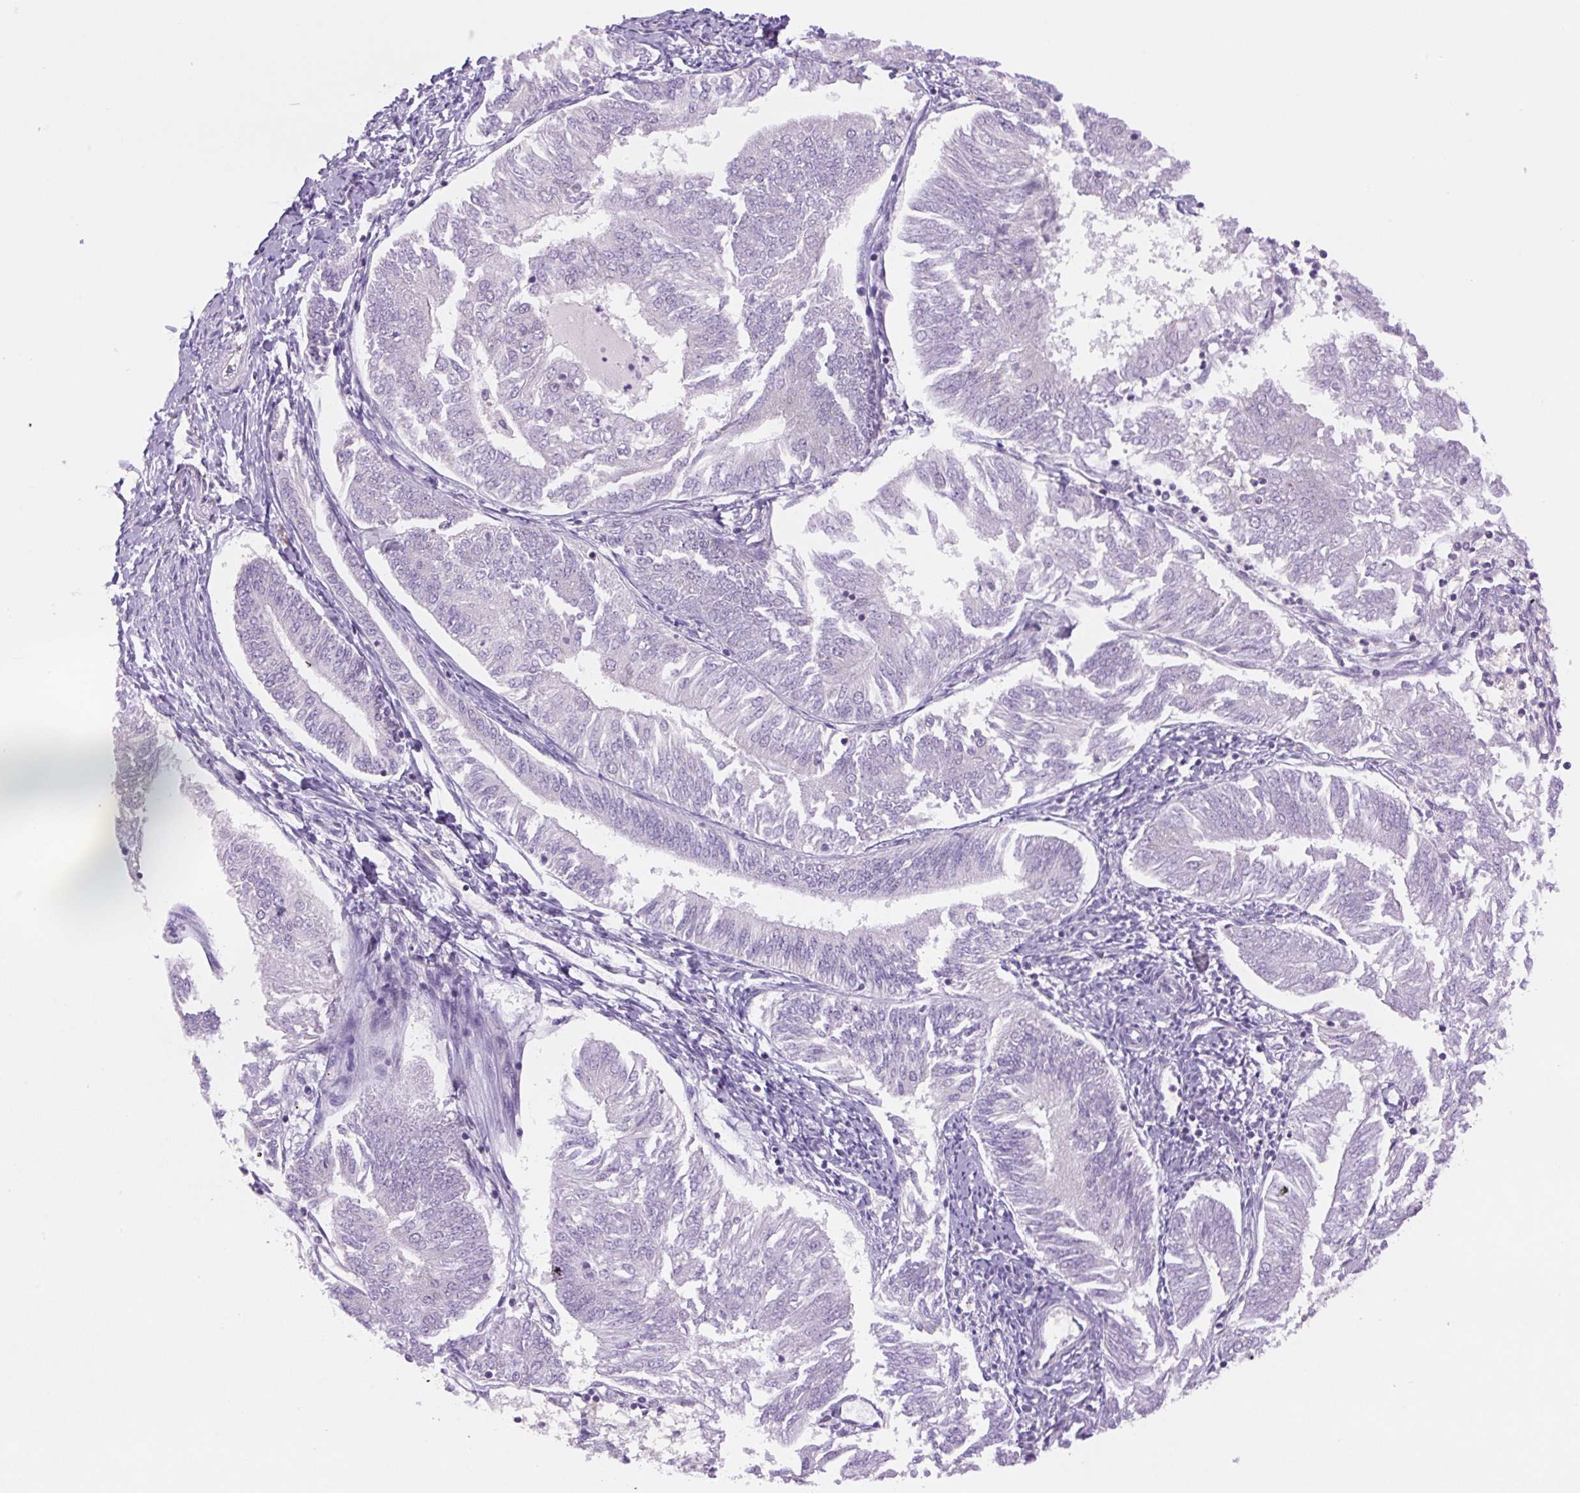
{"staining": {"intensity": "negative", "quantity": "none", "location": "none"}, "tissue": "endometrial cancer", "cell_type": "Tumor cells", "image_type": "cancer", "snomed": [{"axis": "morphology", "description": "Adenocarcinoma, NOS"}, {"axis": "topography", "description": "Endometrium"}], "caption": "An immunohistochemistry micrograph of endometrial cancer is shown. There is no staining in tumor cells of endometrial cancer.", "gene": "MINK1", "patient": {"sex": "female", "age": 58}}